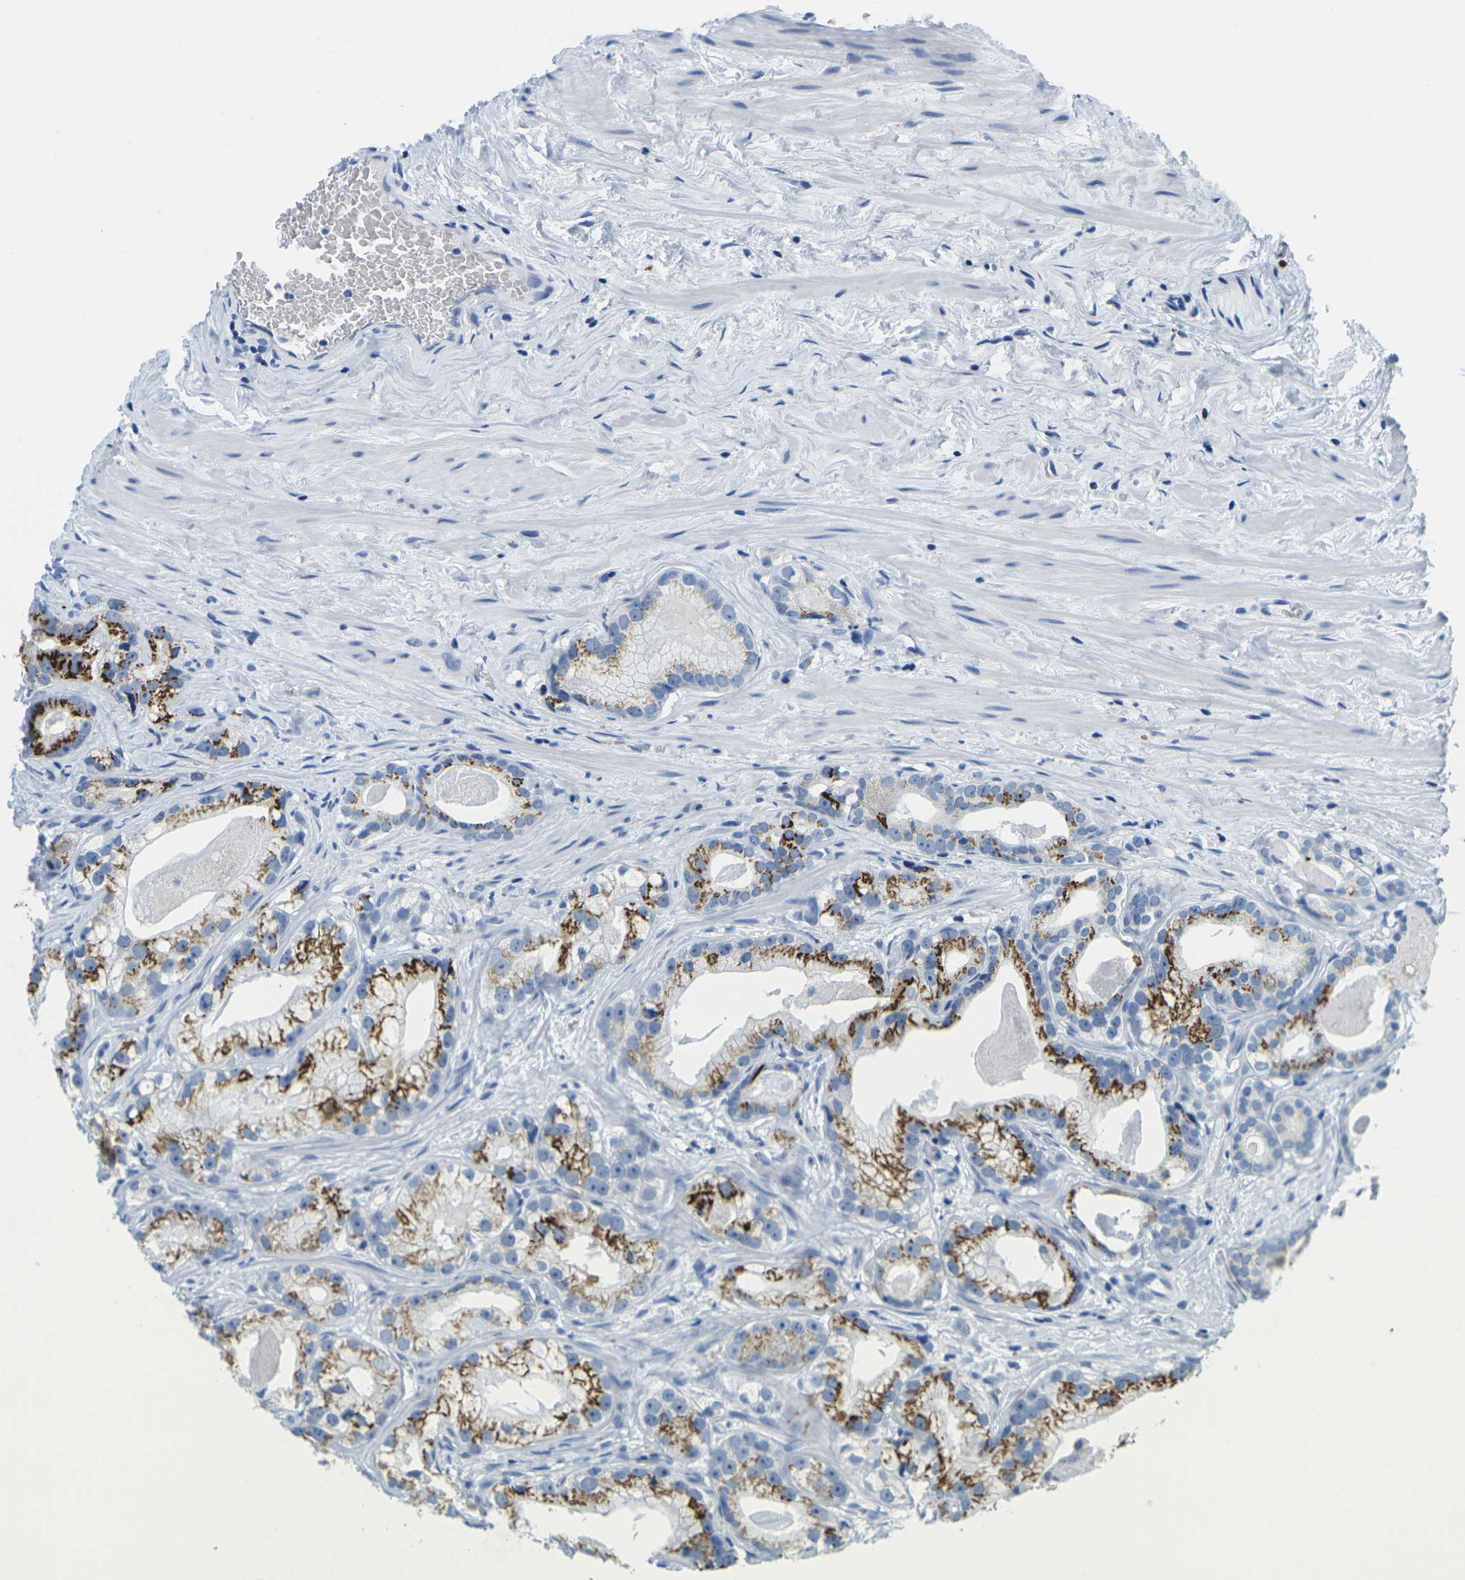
{"staining": {"intensity": "strong", "quantity": ">75%", "location": "cytoplasmic/membranous"}, "tissue": "prostate cancer", "cell_type": "Tumor cells", "image_type": "cancer", "snomed": [{"axis": "morphology", "description": "Adenocarcinoma, Low grade"}, {"axis": "topography", "description": "Prostate"}], "caption": "IHC (DAB (3,3'-diaminobenzidine)) staining of adenocarcinoma (low-grade) (prostate) demonstrates strong cytoplasmic/membranous protein positivity in about >75% of tumor cells. (Brightfield microscopy of DAB IHC at high magnification).", "gene": "FAM3D", "patient": {"sex": "male", "age": 59}}